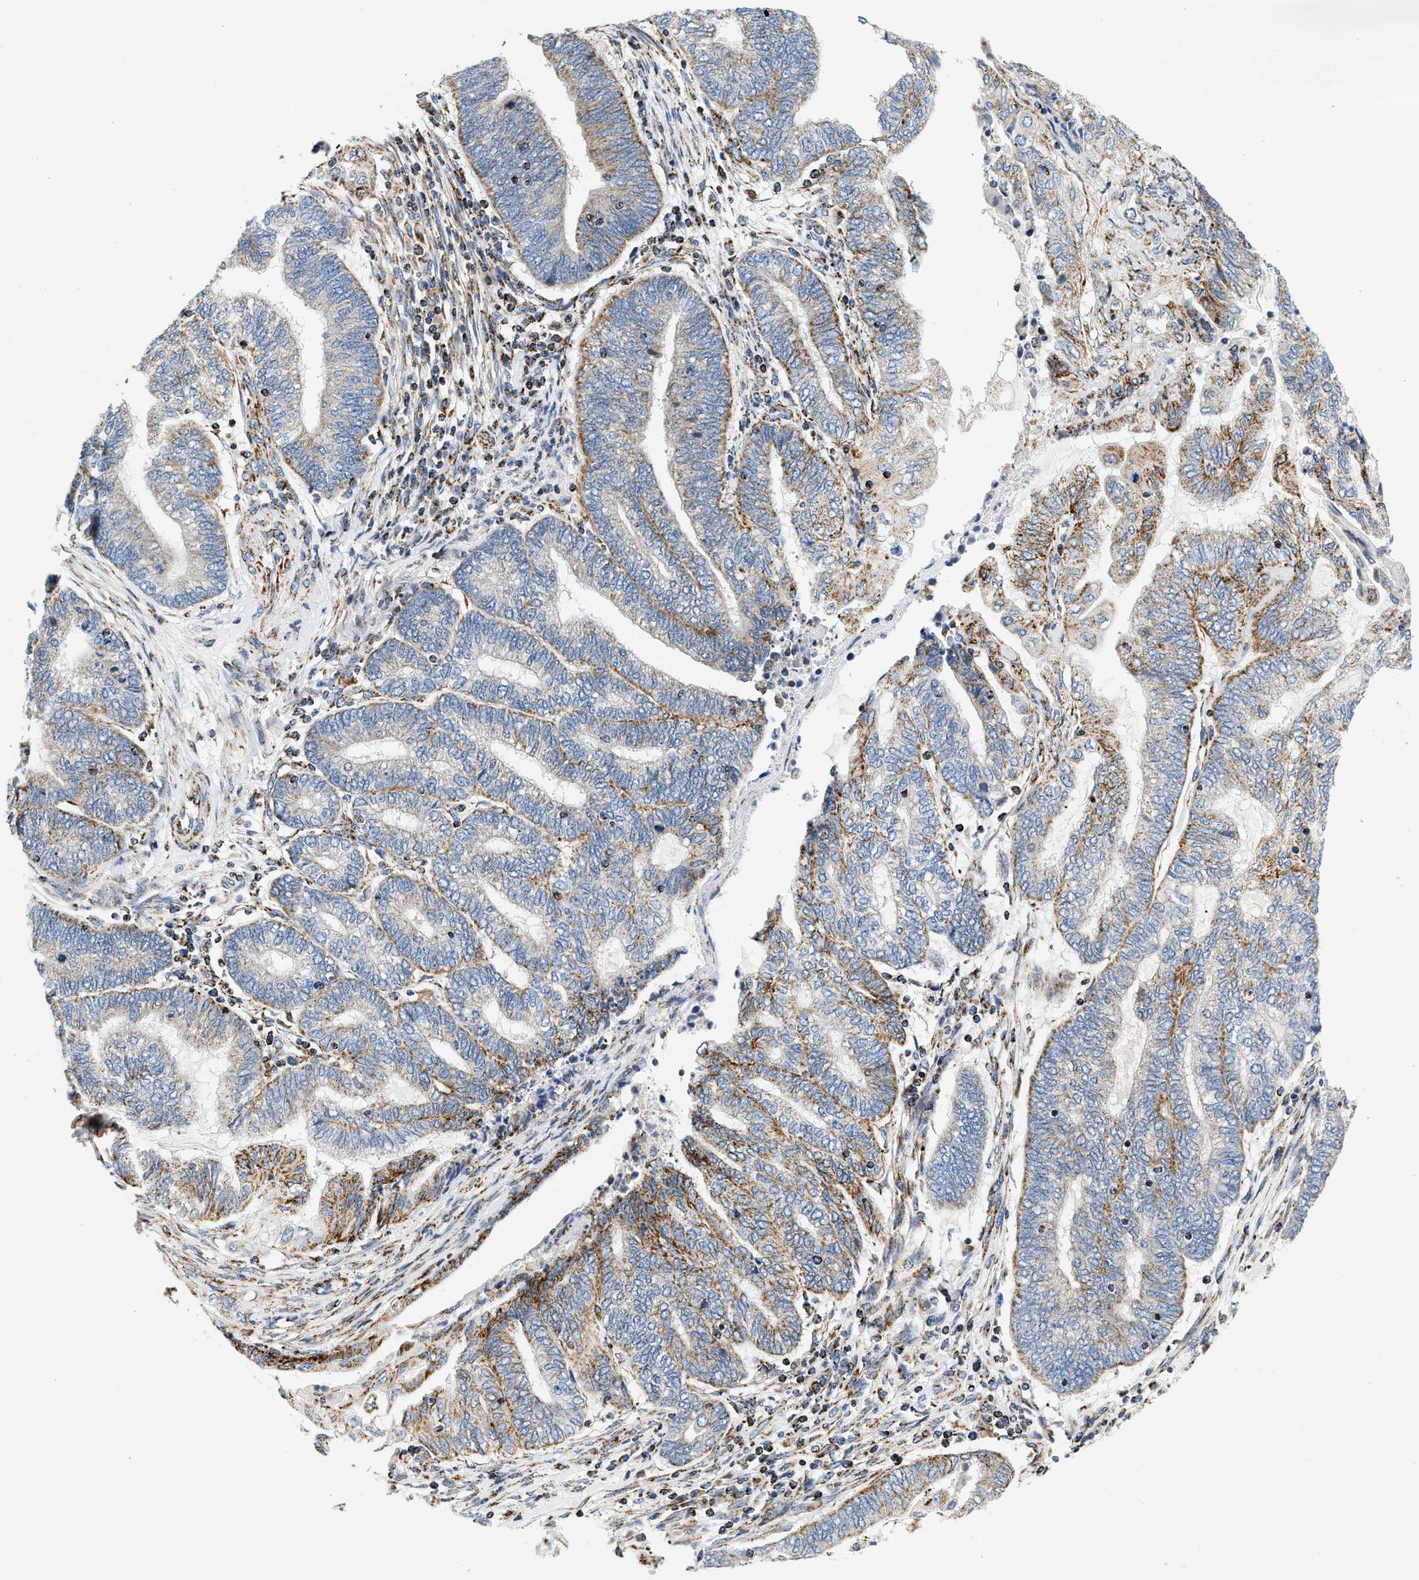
{"staining": {"intensity": "moderate", "quantity": "25%-75%", "location": "cytoplasmic/membranous"}, "tissue": "endometrial cancer", "cell_type": "Tumor cells", "image_type": "cancer", "snomed": [{"axis": "morphology", "description": "Adenocarcinoma, NOS"}, {"axis": "topography", "description": "Uterus"}, {"axis": "topography", "description": "Endometrium"}], "caption": "Immunohistochemistry (IHC) (DAB (3,3'-diaminobenzidine)) staining of human endometrial adenocarcinoma exhibits moderate cytoplasmic/membranous protein positivity in about 25%-75% of tumor cells.", "gene": "PDE1A", "patient": {"sex": "female", "age": 70}}